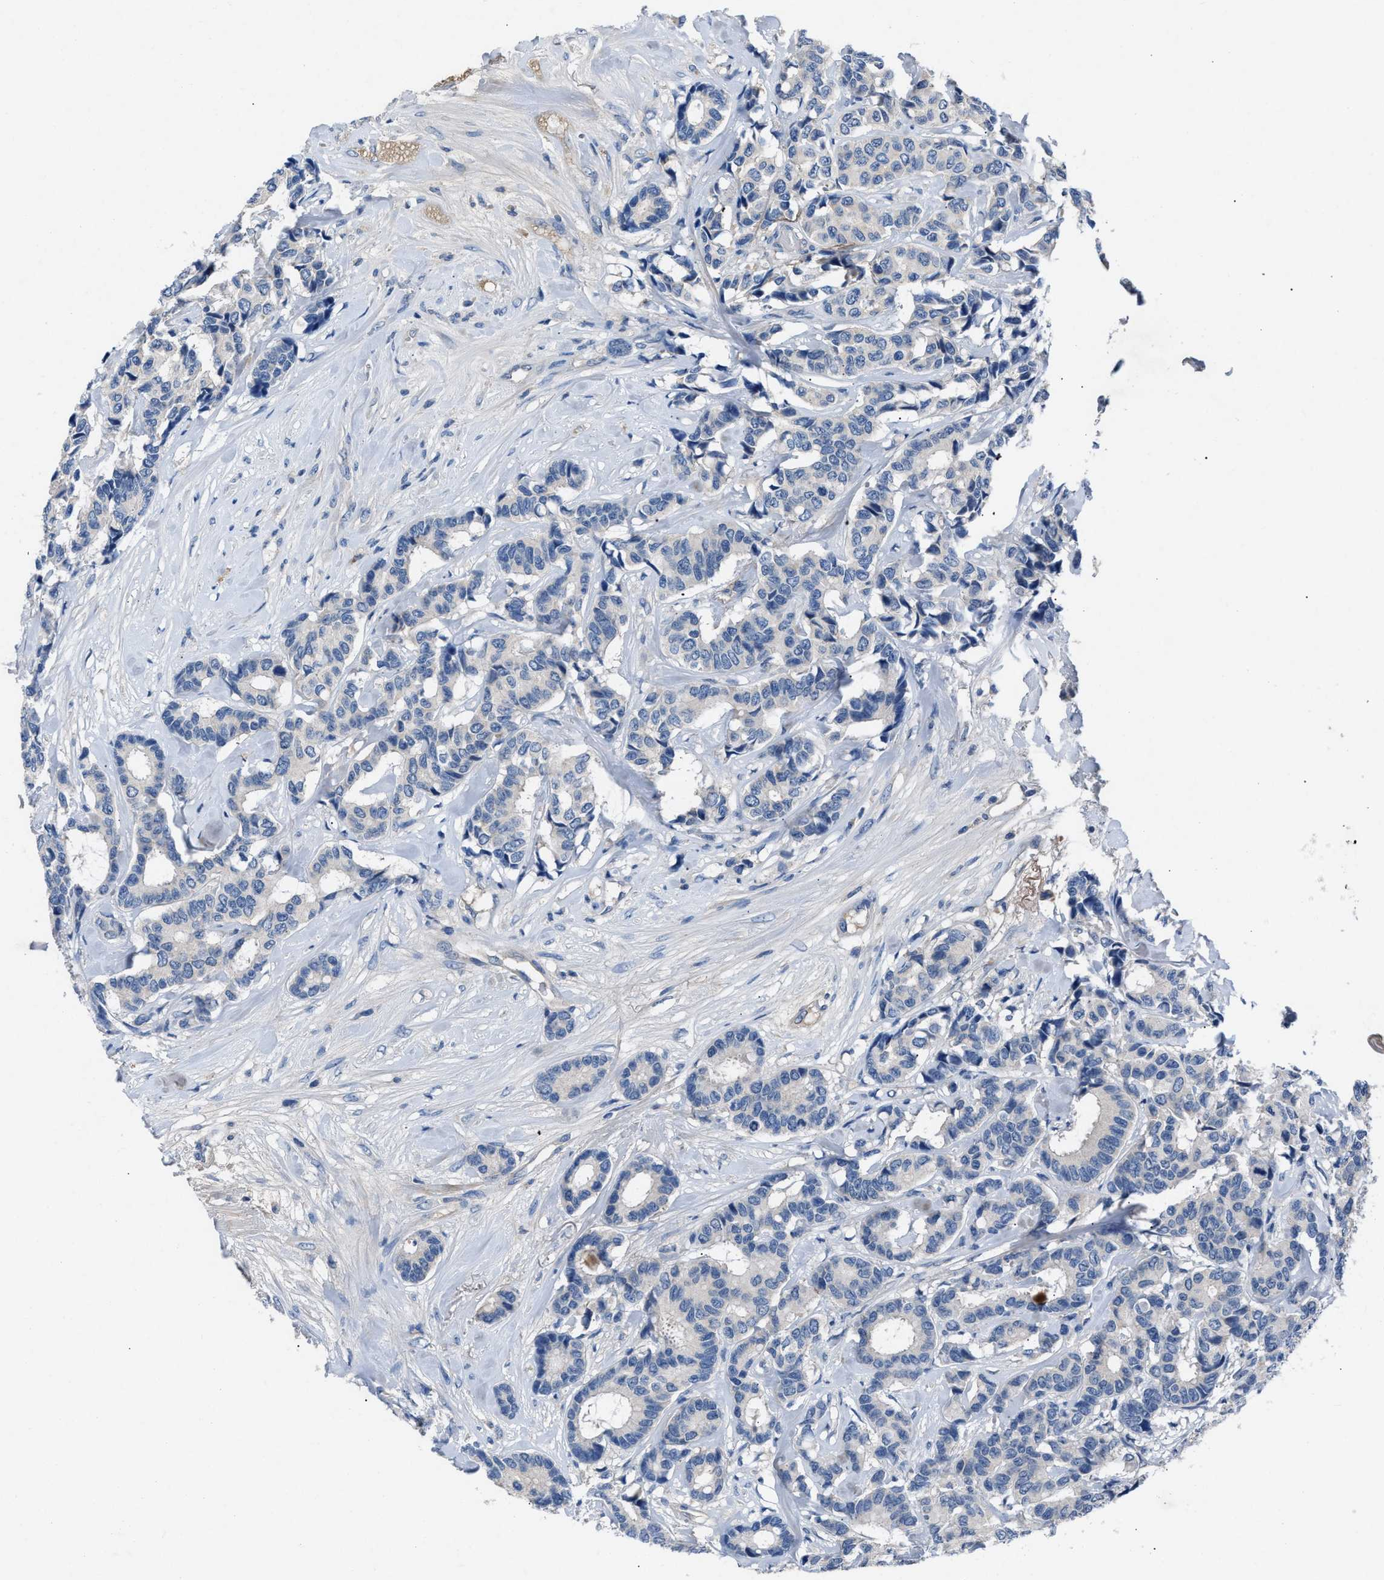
{"staining": {"intensity": "negative", "quantity": "none", "location": "none"}, "tissue": "breast cancer", "cell_type": "Tumor cells", "image_type": "cancer", "snomed": [{"axis": "morphology", "description": "Duct carcinoma"}, {"axis": "topography", "description": "Breast"}], "caption": "An immunohistochemistry (IHC) photomicrograph of breast cancer is shown. There is no staining in tumor cells of breast cancer.", "gene": "DNAAF5", "patient": {"sex": "female", "age": 87}}